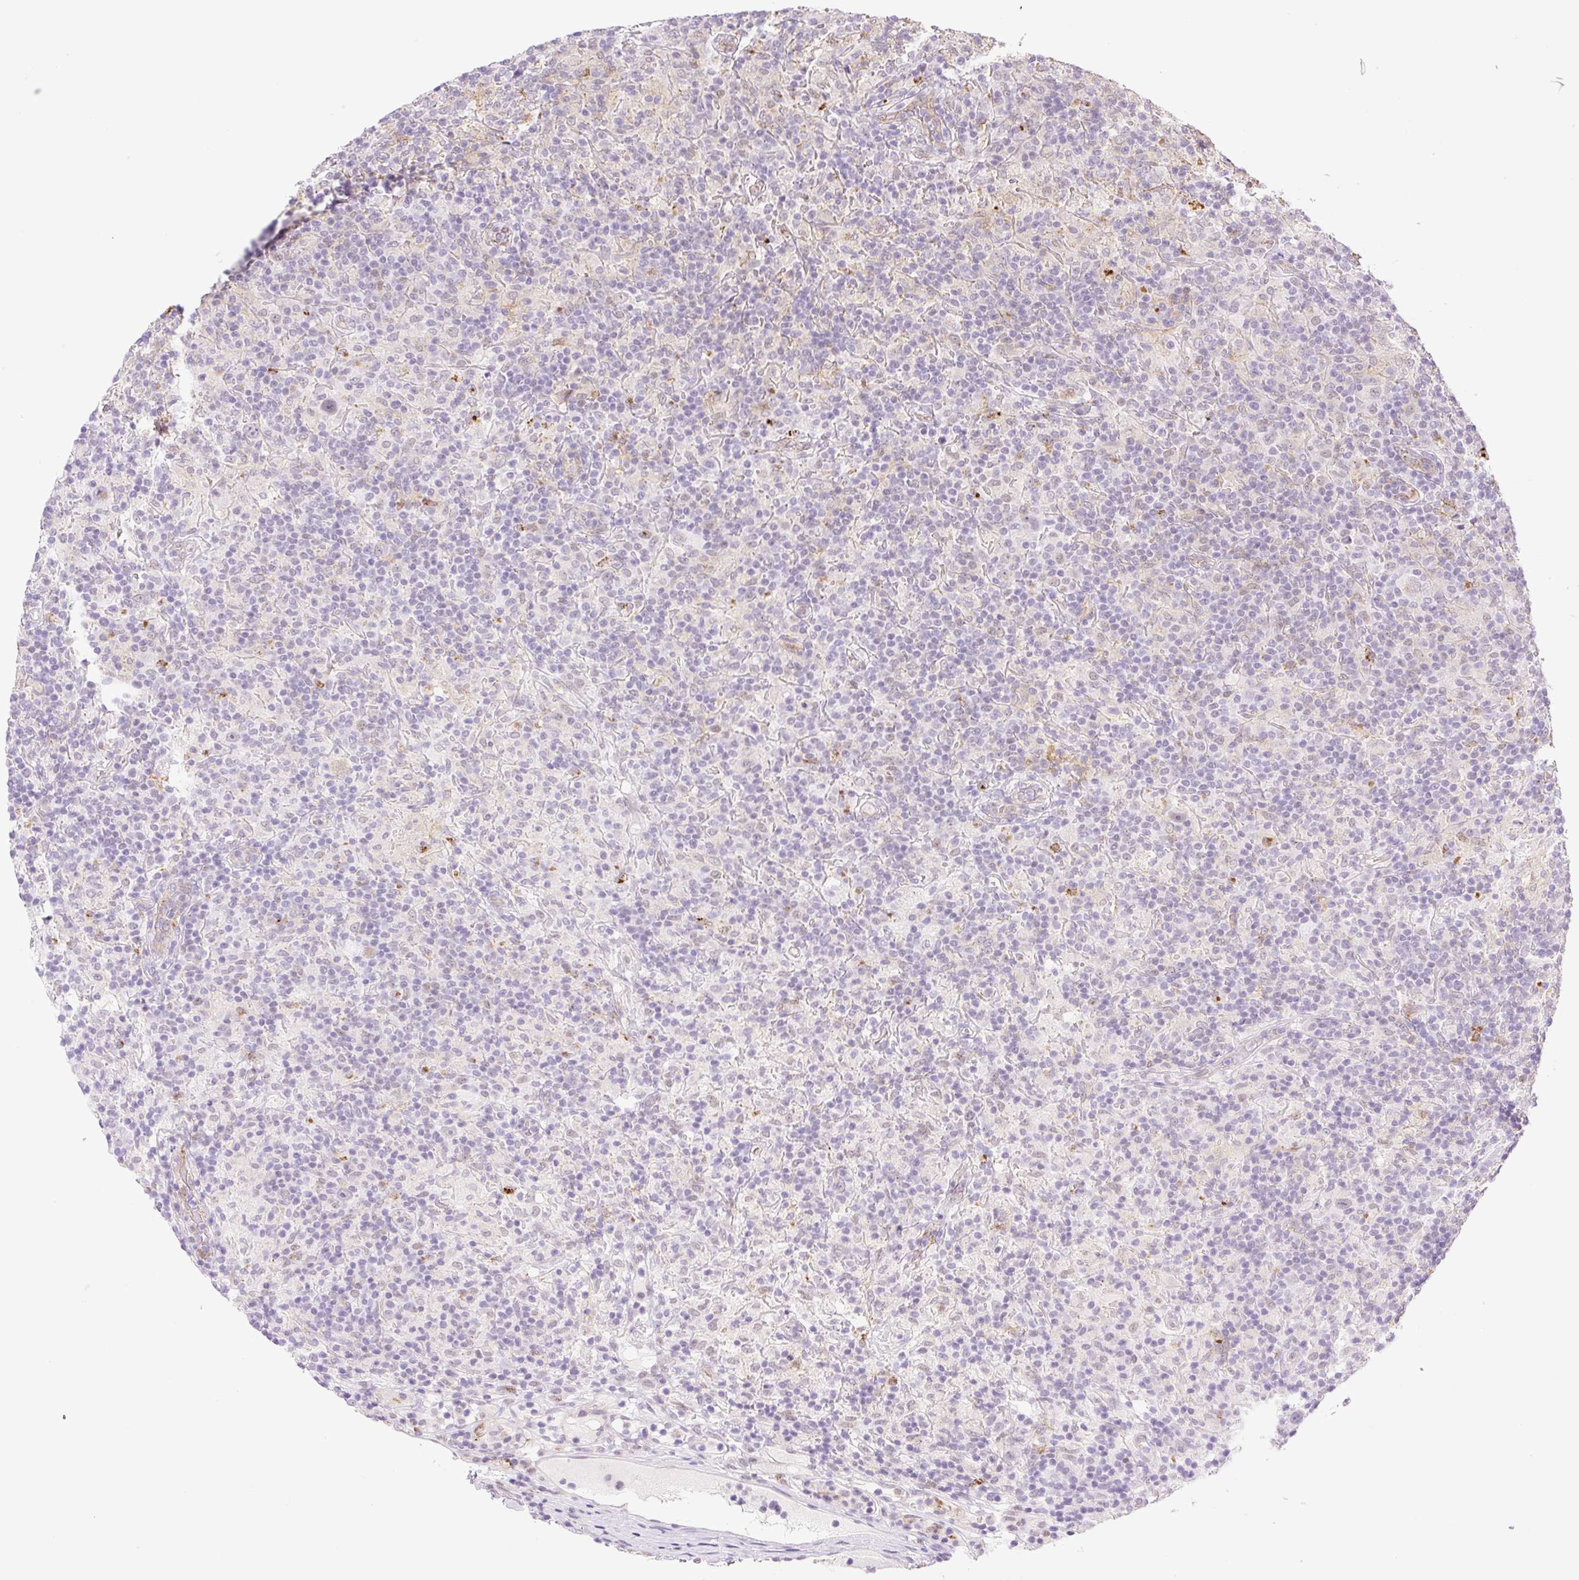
{"staining": {"intensity": "negative", "quantity": "none", "location": "none"}, "tissue": "lymphoma", "cell_type": "Tumor cells", "image_type": "cancer", "snomed": [{"axis": "morphology", "description": "Hodgkin's disease, NOS"}, {"axis": "topography", "description": "Lymph node"}], "caption": "Photomicrograph shows no significant protein staining in tumor cells of lymphoma.", "gene": "PALM3", "patient": {"sex": "male", "age": 70}}